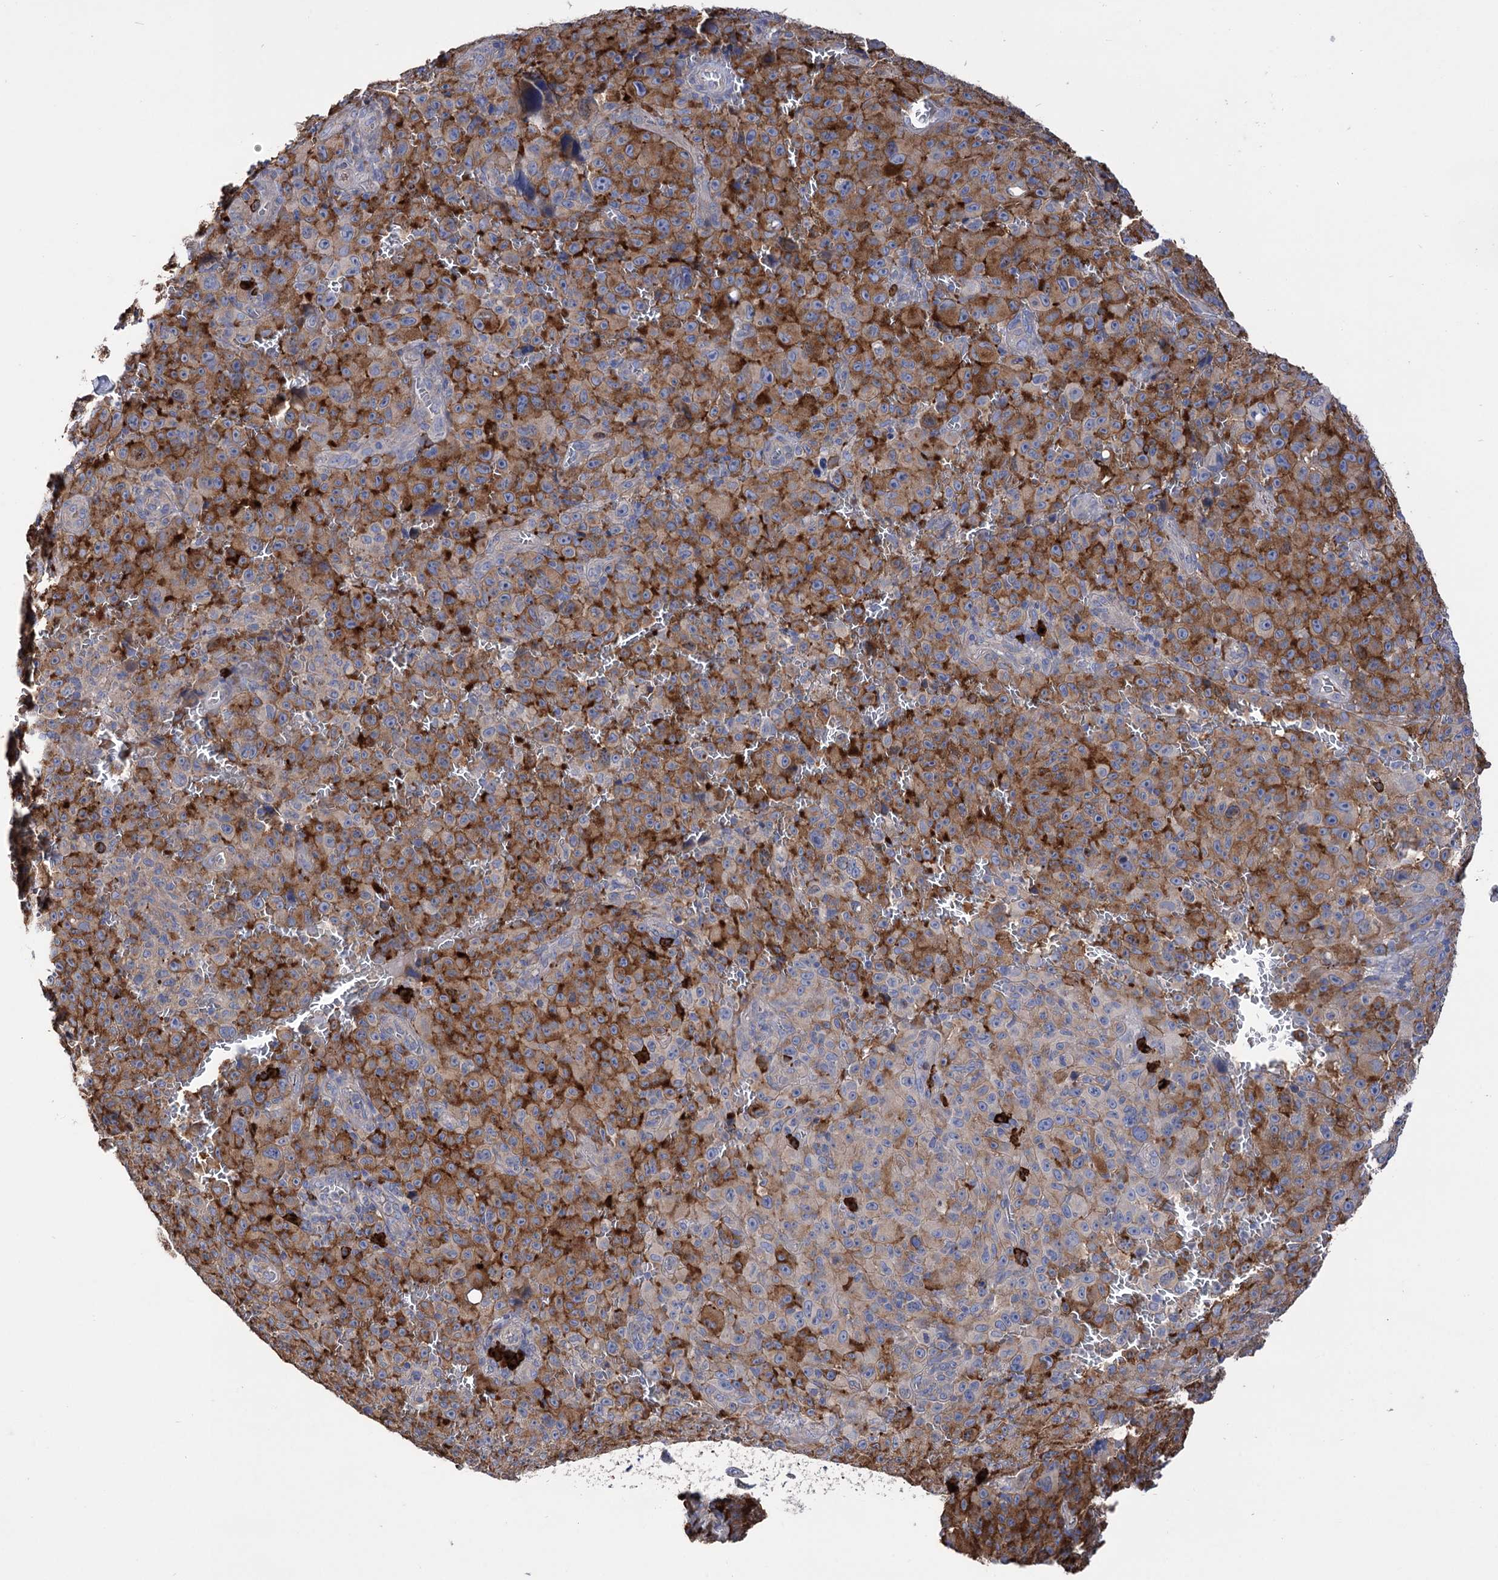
{"staining": {"intensity": "strong", "quantity": ">75%", "location": "cytoplasmic/membranous"}, "tissue": "melanoma", "cell_type": "Tumor cells", "image_type": "cancer", "snomed": [{"axis": "morphology", "description": "Malignant melanoma, NOS"}, {"axis": "topography", "description": "Skin"}], "caption": "An image of human melanoma stained for a protein displays strong cytoplasmic/membranous brown staining in tumor cells.", "gene": "BBS4", "patient": {"sex": "female", "age": 82}}